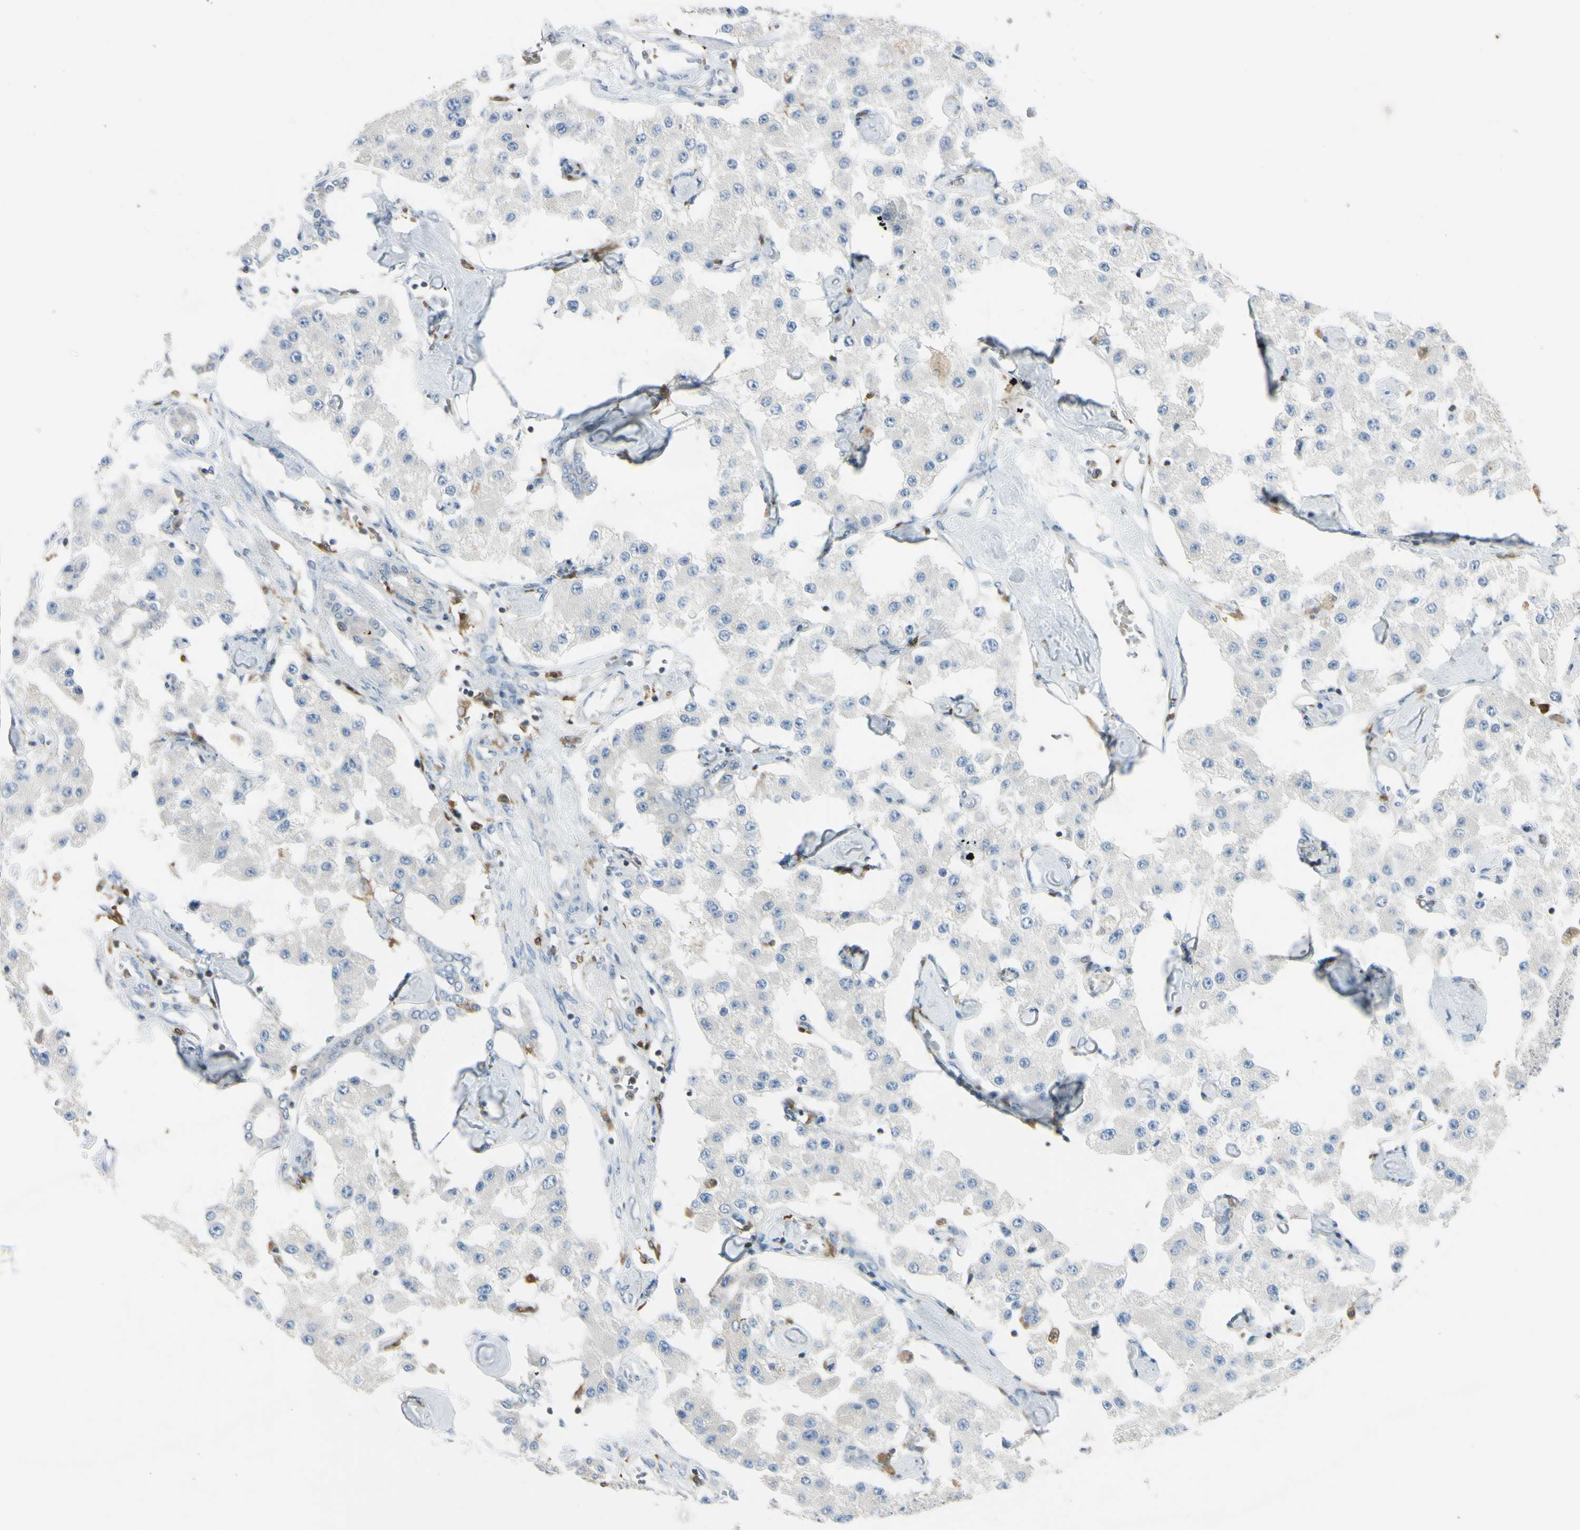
{"staining": {"intensity": "weak", "quantity": ">75%", "location": "cytoplasmic/membranous"}, "tissue": "carcinoid", "cell_type": "Tumor cells", "image_type": "cancer", "snomed": [{"axis": "morphology", "description": "Carcinoid, malignant, NOS"}, {"axis": "topography", "description": "Pancreas"}], "caption": "About >75% of tumor cells in malignant carcinoid reveal weak cytoplasmic/membranous protein expression as visualized by brown immunohistochemical staining.", "gene": "CYRIB", "patient": {"sex": "male", "age": 41}}